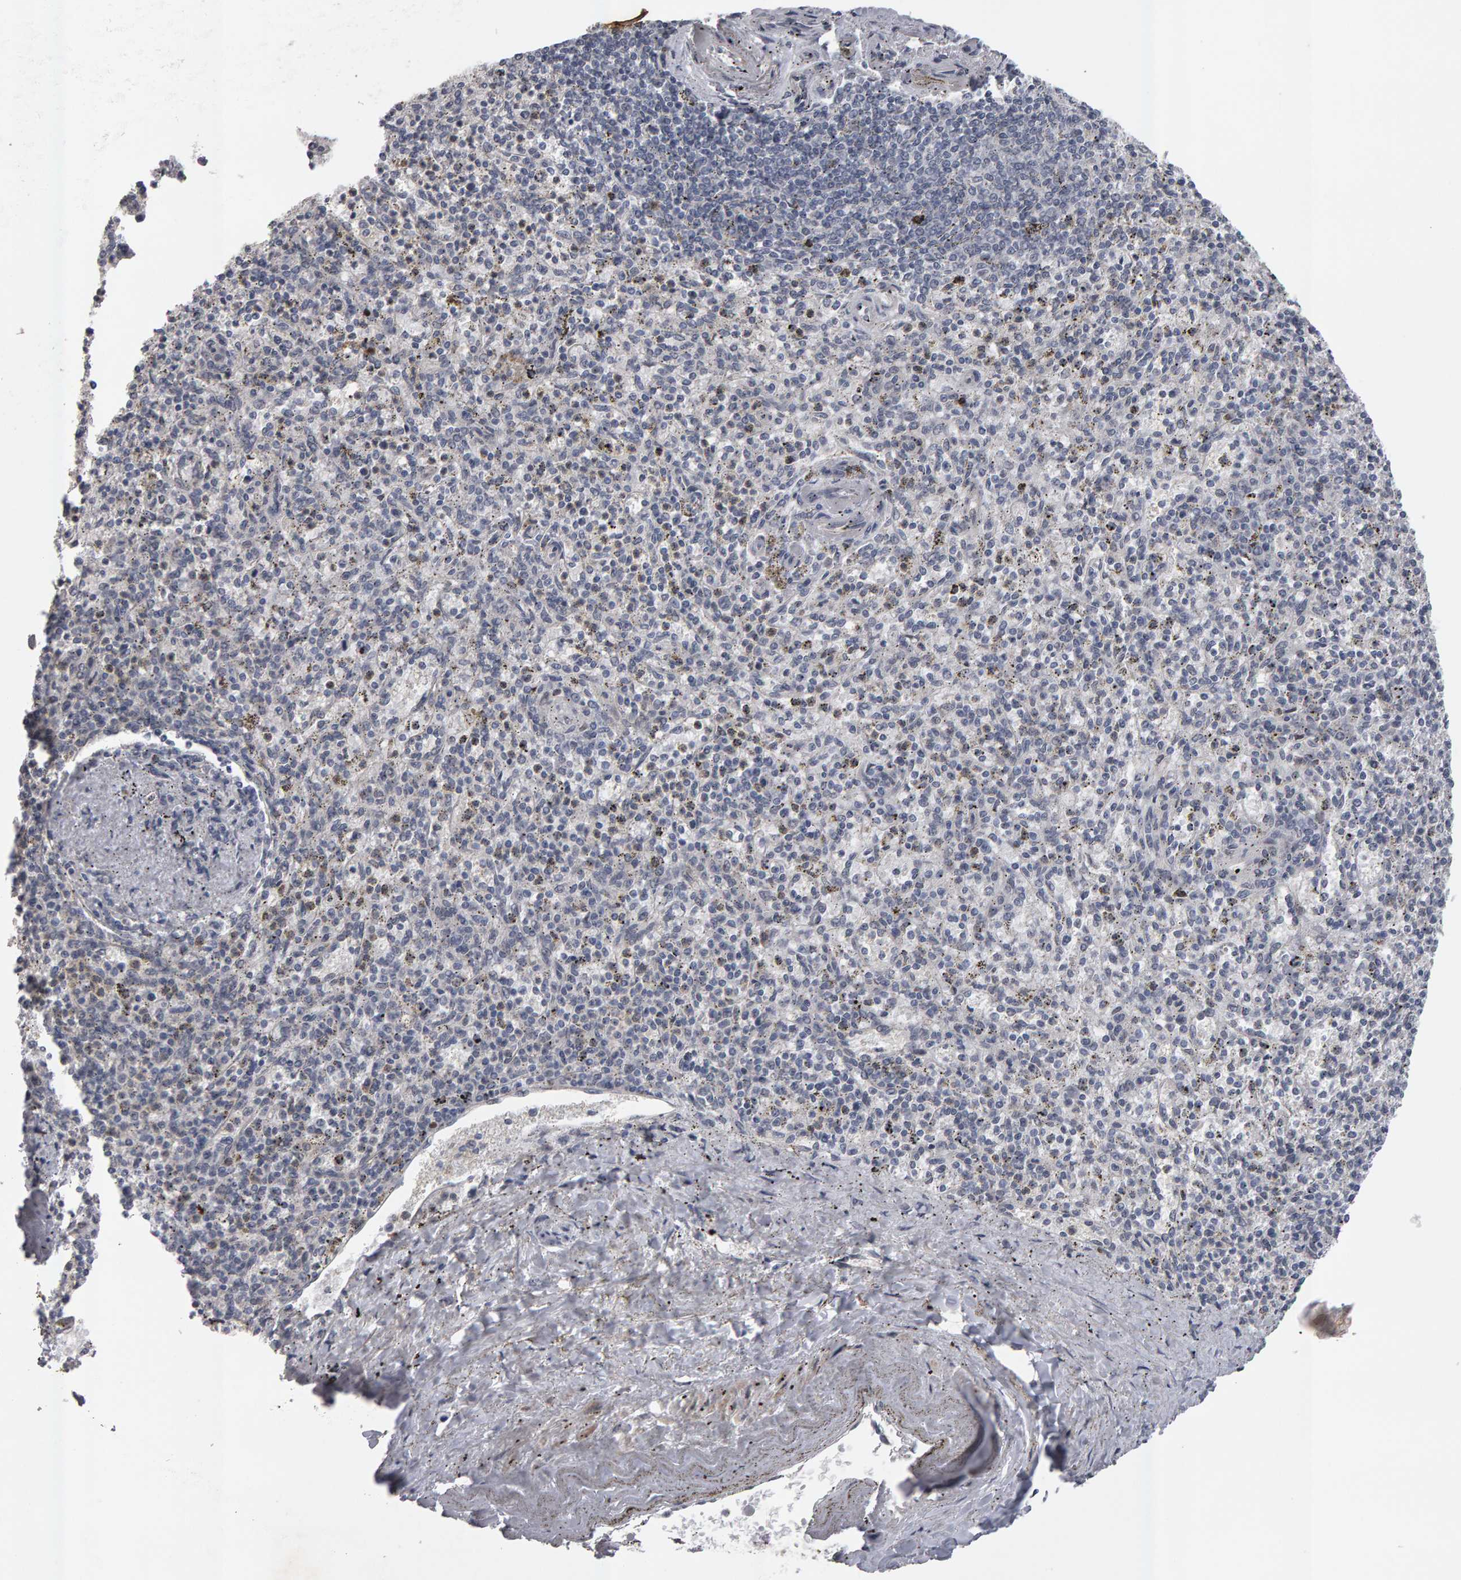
{"staining": {"intensity": "negative", "quantity": "none", "location": "none"}, "tissue": "spleen", "cell_type": "Cells in red pulp", "image_type": "normal", "snomed": [{"axis": "morphology", "description": "Normal tissue, NOS"}, {"axis": "topography", "description": "Spleen"}], "caption": "The immunohistochemistry image has no significant expression in cells in red pulp of spleen. (DAB immunohistochemistry, high magnification).", "gene": "IPO8", "patient": {"sex": "male", "age": 72}}